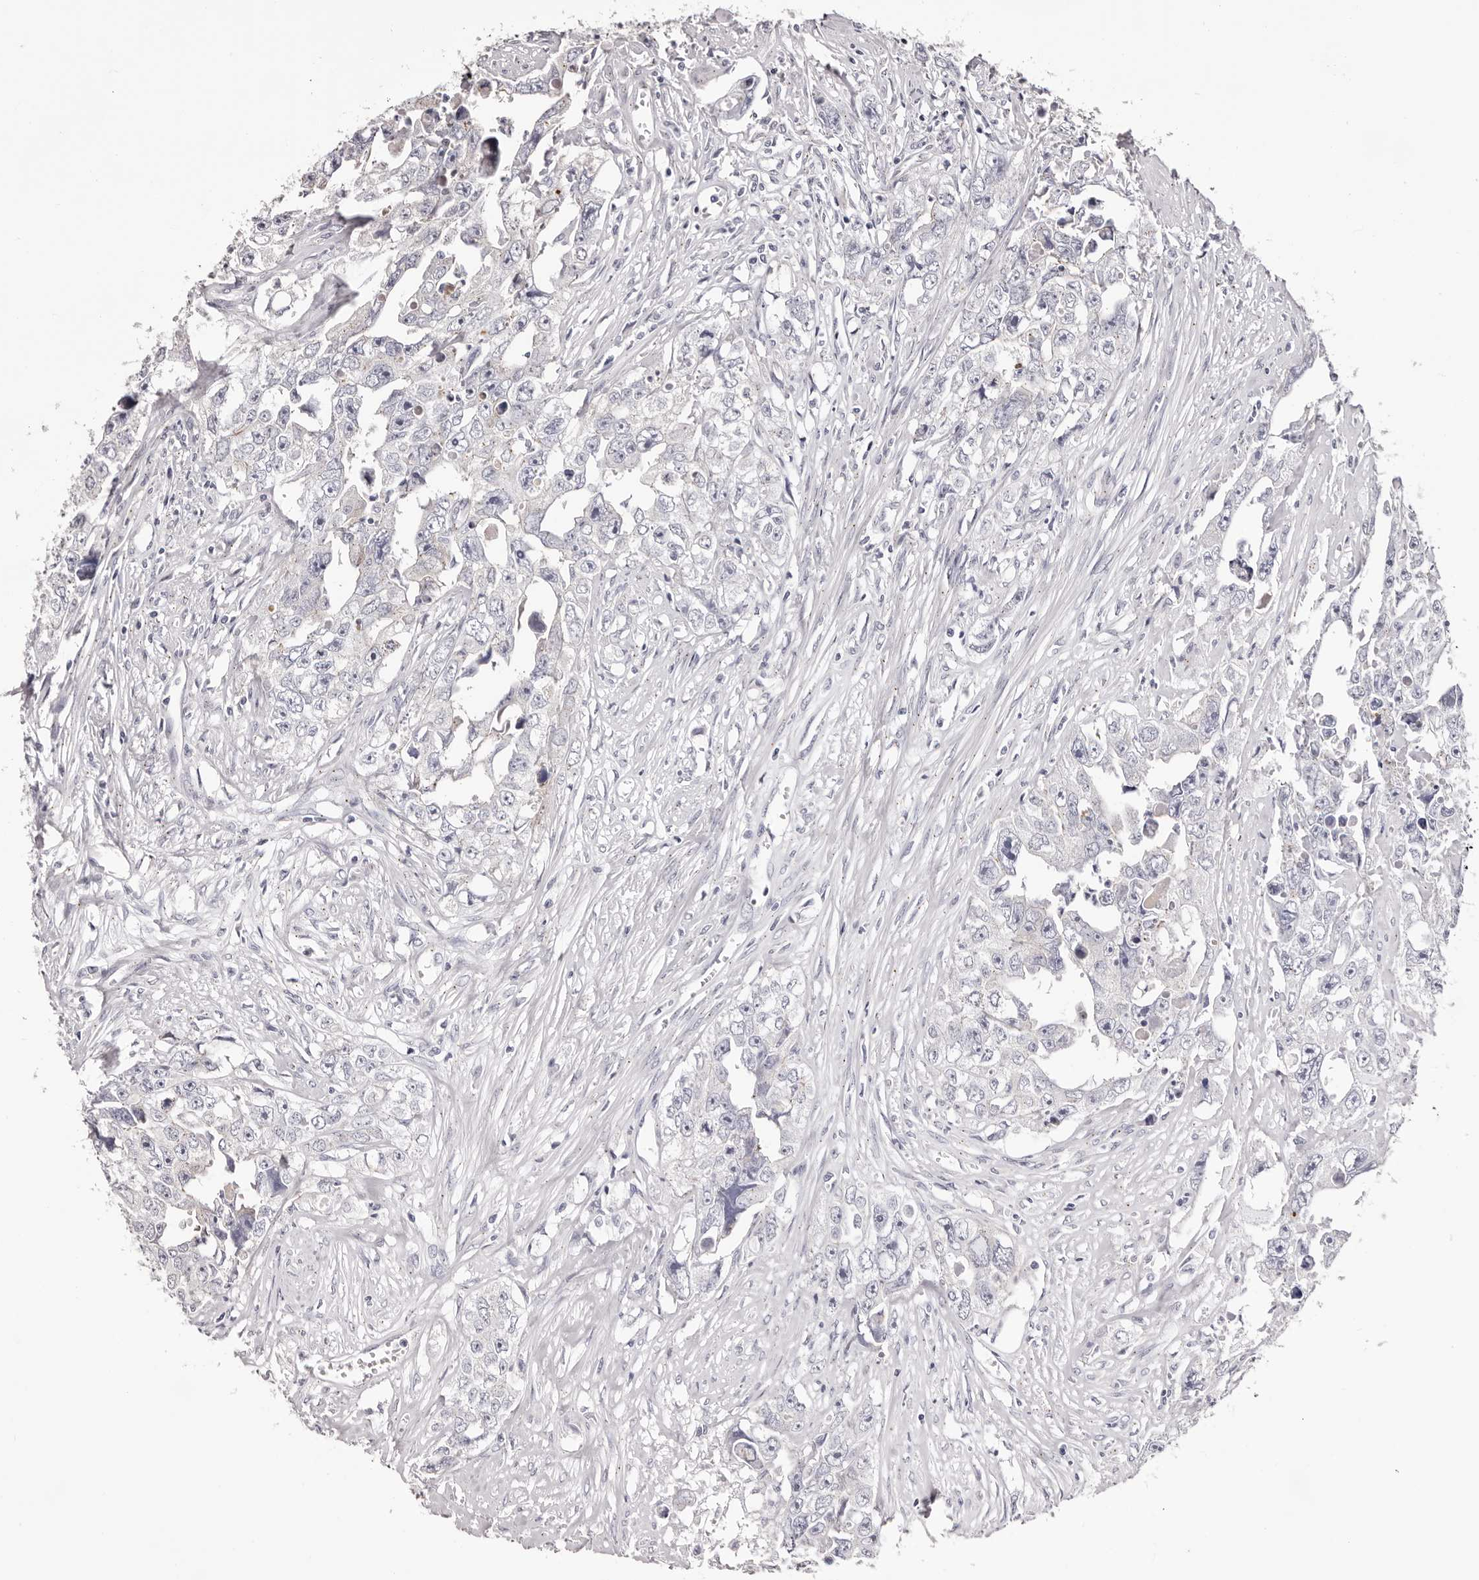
{"staining": {"intensity": "negative", "quantity": "none", "location": "none"}, "tissue": "testis cancer", "cell_type": "Tumor cells", "image_type": "cancer", "snomed": [{"axis": "morphology", "description": "Seminoma, NOS"}, {"axis": "morphology", "description": "Carcinoma, Embryonal, NOS"}, {"axis": "topography", "description": "Testis"}], "caption": "Tumor cells show no significant positivity in testis cancer (seminoma). Brightfield microscopy of immunohistochemistry (IHC) stained with DAB (3,3'-diaminobenzidine) (brown) and hematoxylin (blue), captured at high magnification.", "gene": "PEG10", "patient": {"sex": "male", "age": 43}}